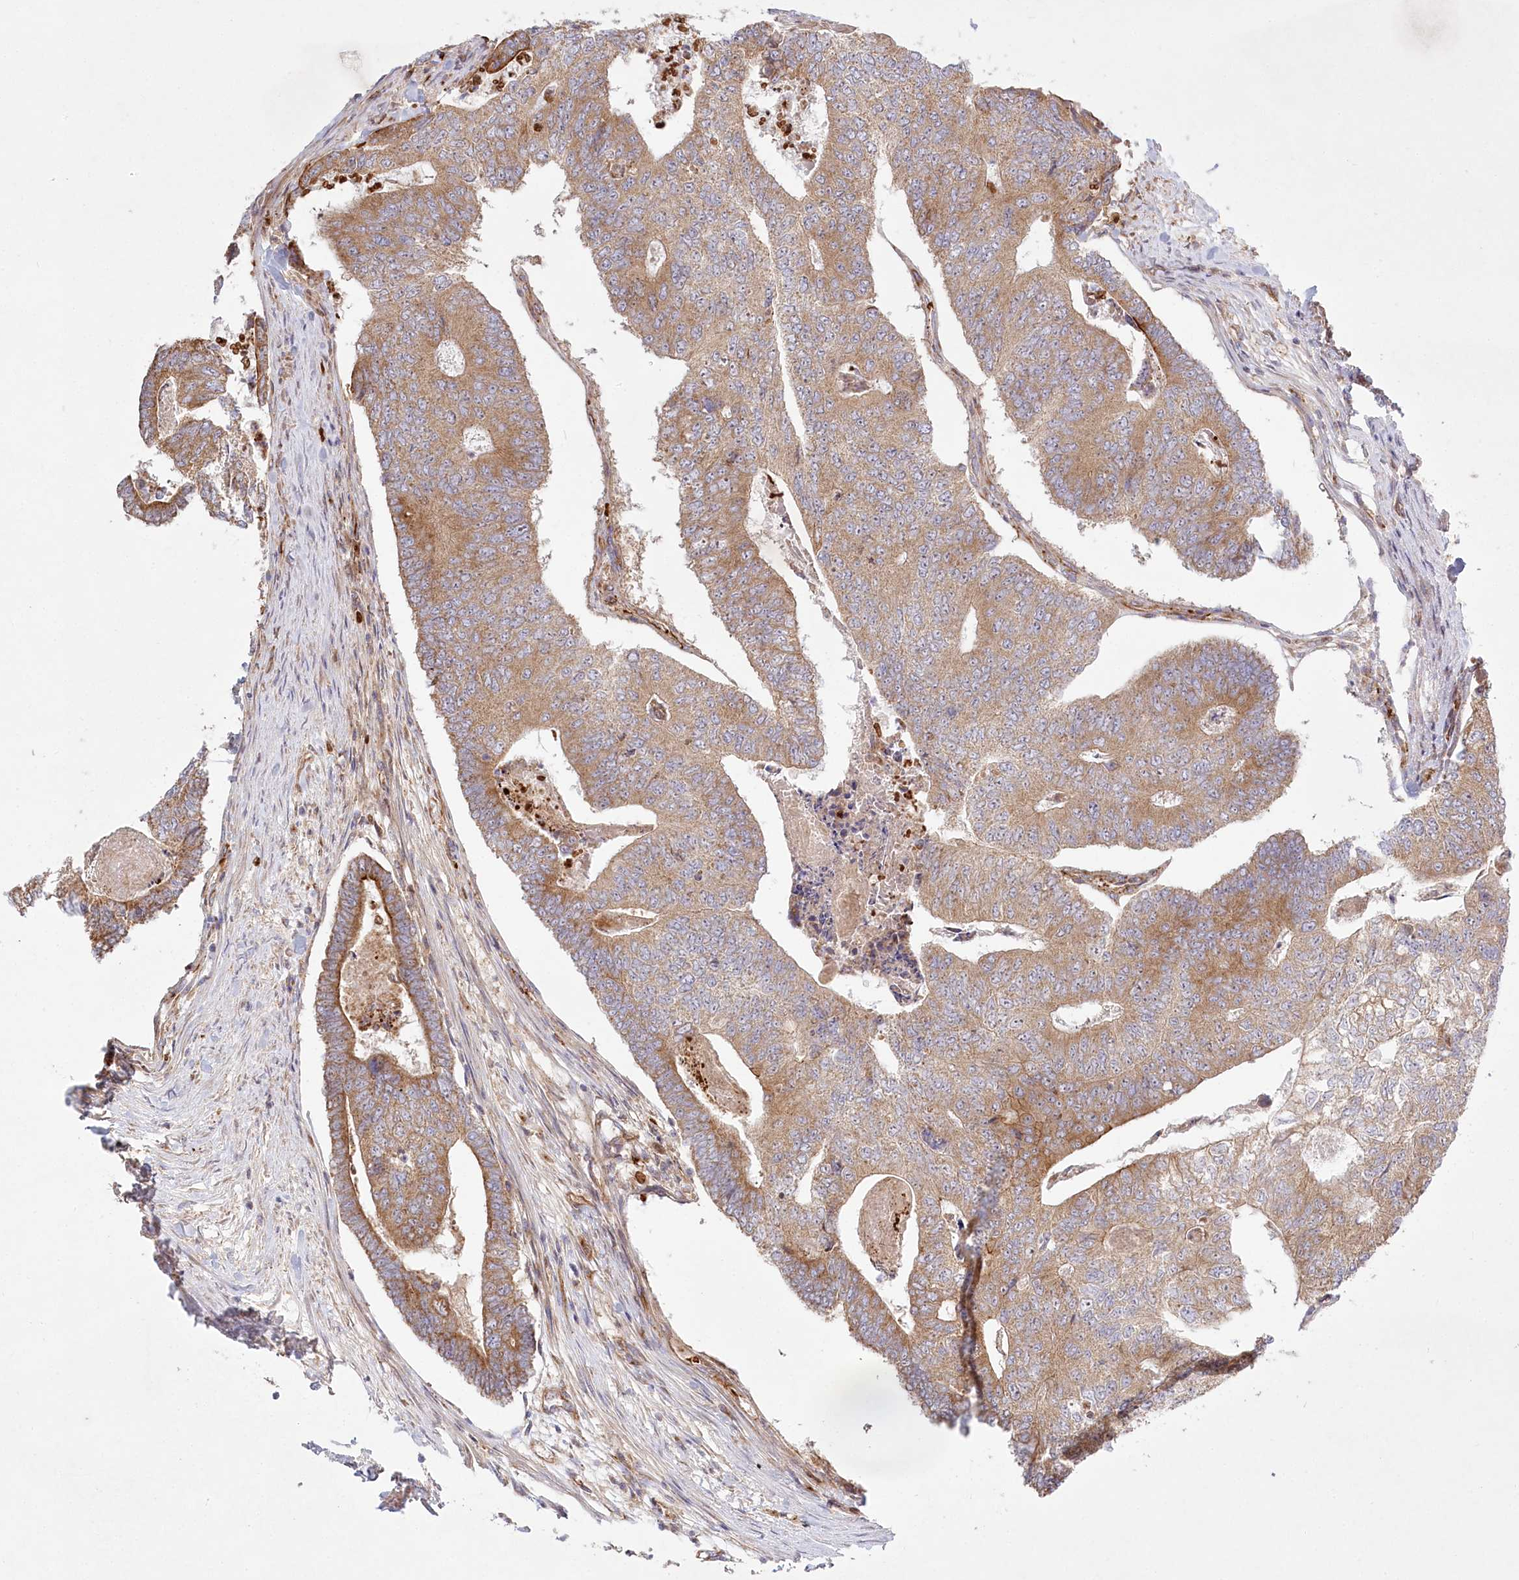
{"staining": {"intensity": "moderate", "quantity": ">75%", "location": "cytoplasmic/membranous"}, "tissue": "colorectal cancer", "cell_type": "Tumor cells", "image_type": "cancer", "snomed": [{"axis": "morphology", "description": "Adenocarcinoma, NOS"}, {"axis": "topography", "description": "Colon"}], "caption": "Colorectal cancer (adenocarcinoma) stained for a protein (brown) exhibits moderate cytoplasmic/membranous positive staining in about >75% of tumor cells.", "gene": "COMMD3", "patient": {"sex": "female", "age": 67}}